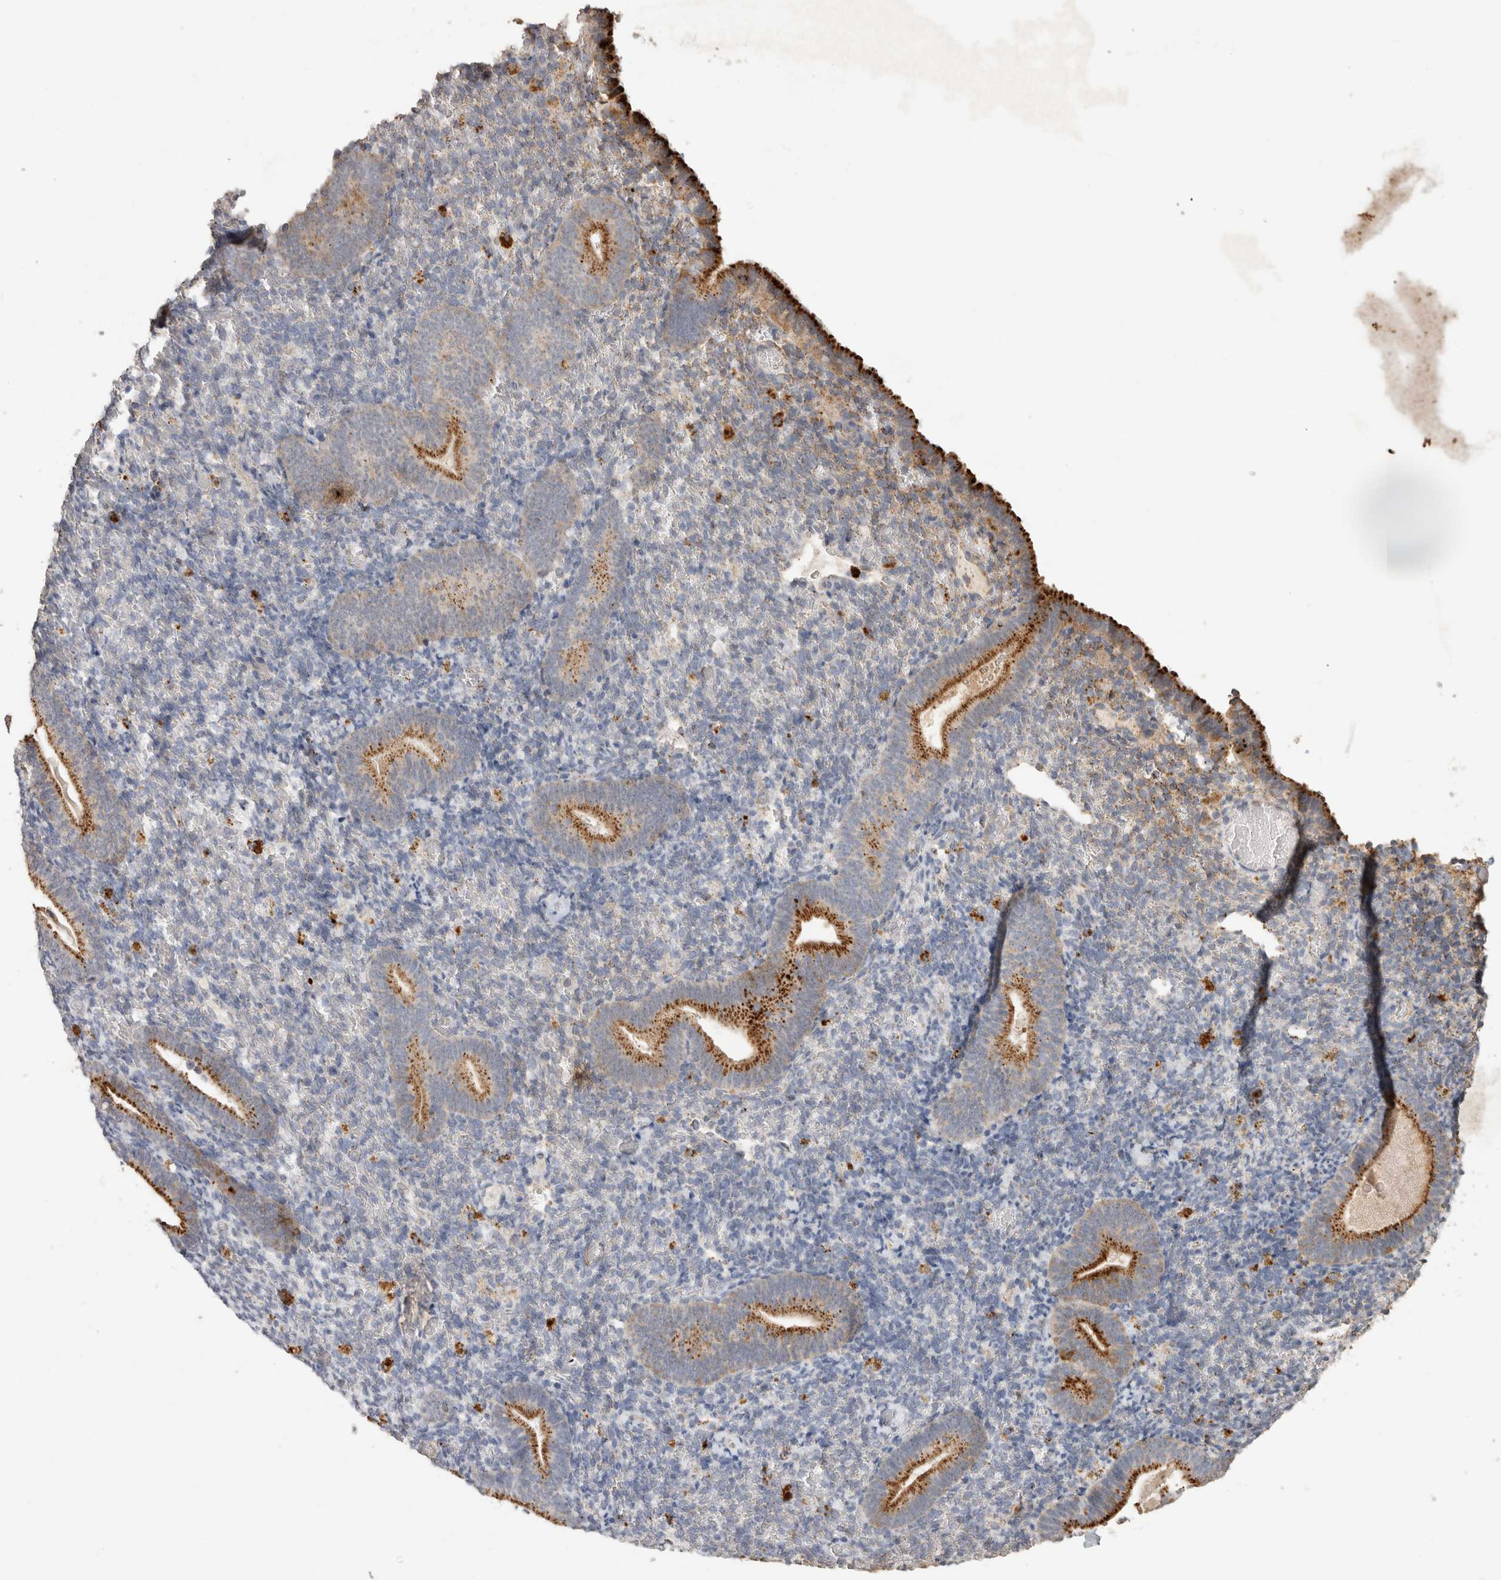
{"staining": {"intensity": "moderate", "quantity": "25%-75%", "location": "cytoplasmic/membranous"}, "tissue": "endometrium", "cell_type": "Cells in endometrial stroma", "image_type": "normal", "snomed": [{"axis": "morphology", "description": "Normal tissue, NOS"}, {"axis": "topography", "description": "Endometrium"}], "caption": "DAB immunohistochemical staining of benign human endometrium exhibits moderate cytoplasmic/membranous protein positivity in about 25%-75% of cells in endometrial stroma. (DAB IHC with brightfield microscopy, high magnification).", "gene": "ARSA", "patient": {"sex": "female", "age": 51}}